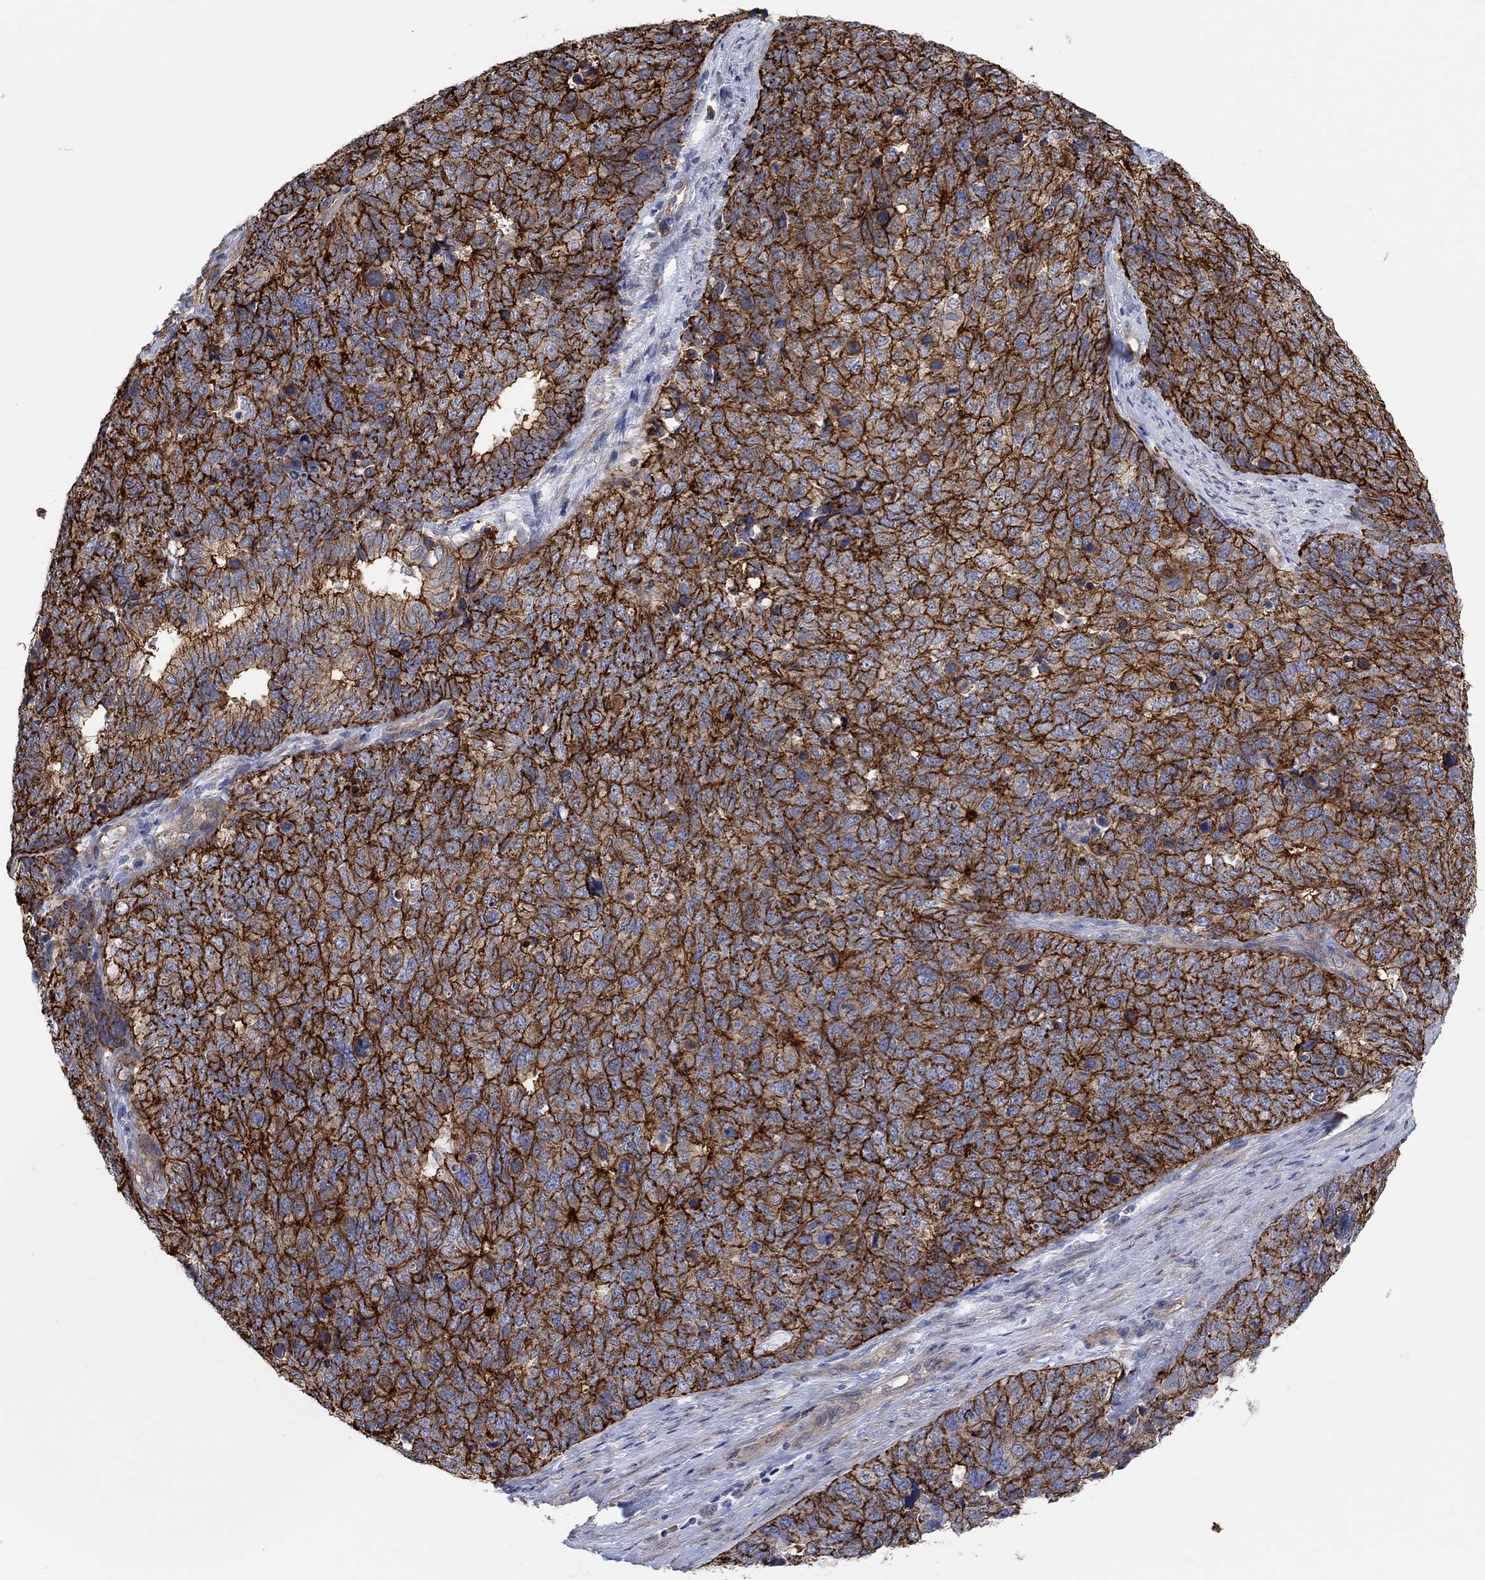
{"staining": {"intensity": "strong", "quantity": "<25%", "location": "cytoplasmic/membranous"}, "tissue": "cervical cancer", "cell_type": "Tumor cells", "image_type": "cancer", "snomed": [{"axis": "morphology", "description": "Squamous cell carcinoma, NOS"}, {"axis": "topography", "description": "Cervix"}], "caption": "Protein analysis of cervical cancer (squamous cell carcinoma) tissue reveals strong cytoplasmic/membranous staining in about <25% of tumor cells. The staining was performed using DAB (3,3'-diaminobenzidine) to visualize the protein expression in brown, while the nuclei were stained in blue with hematoxylin (Magnification: 20x).", "gene": "SYT16", "patient": {"sex": "female", "age": 63}}